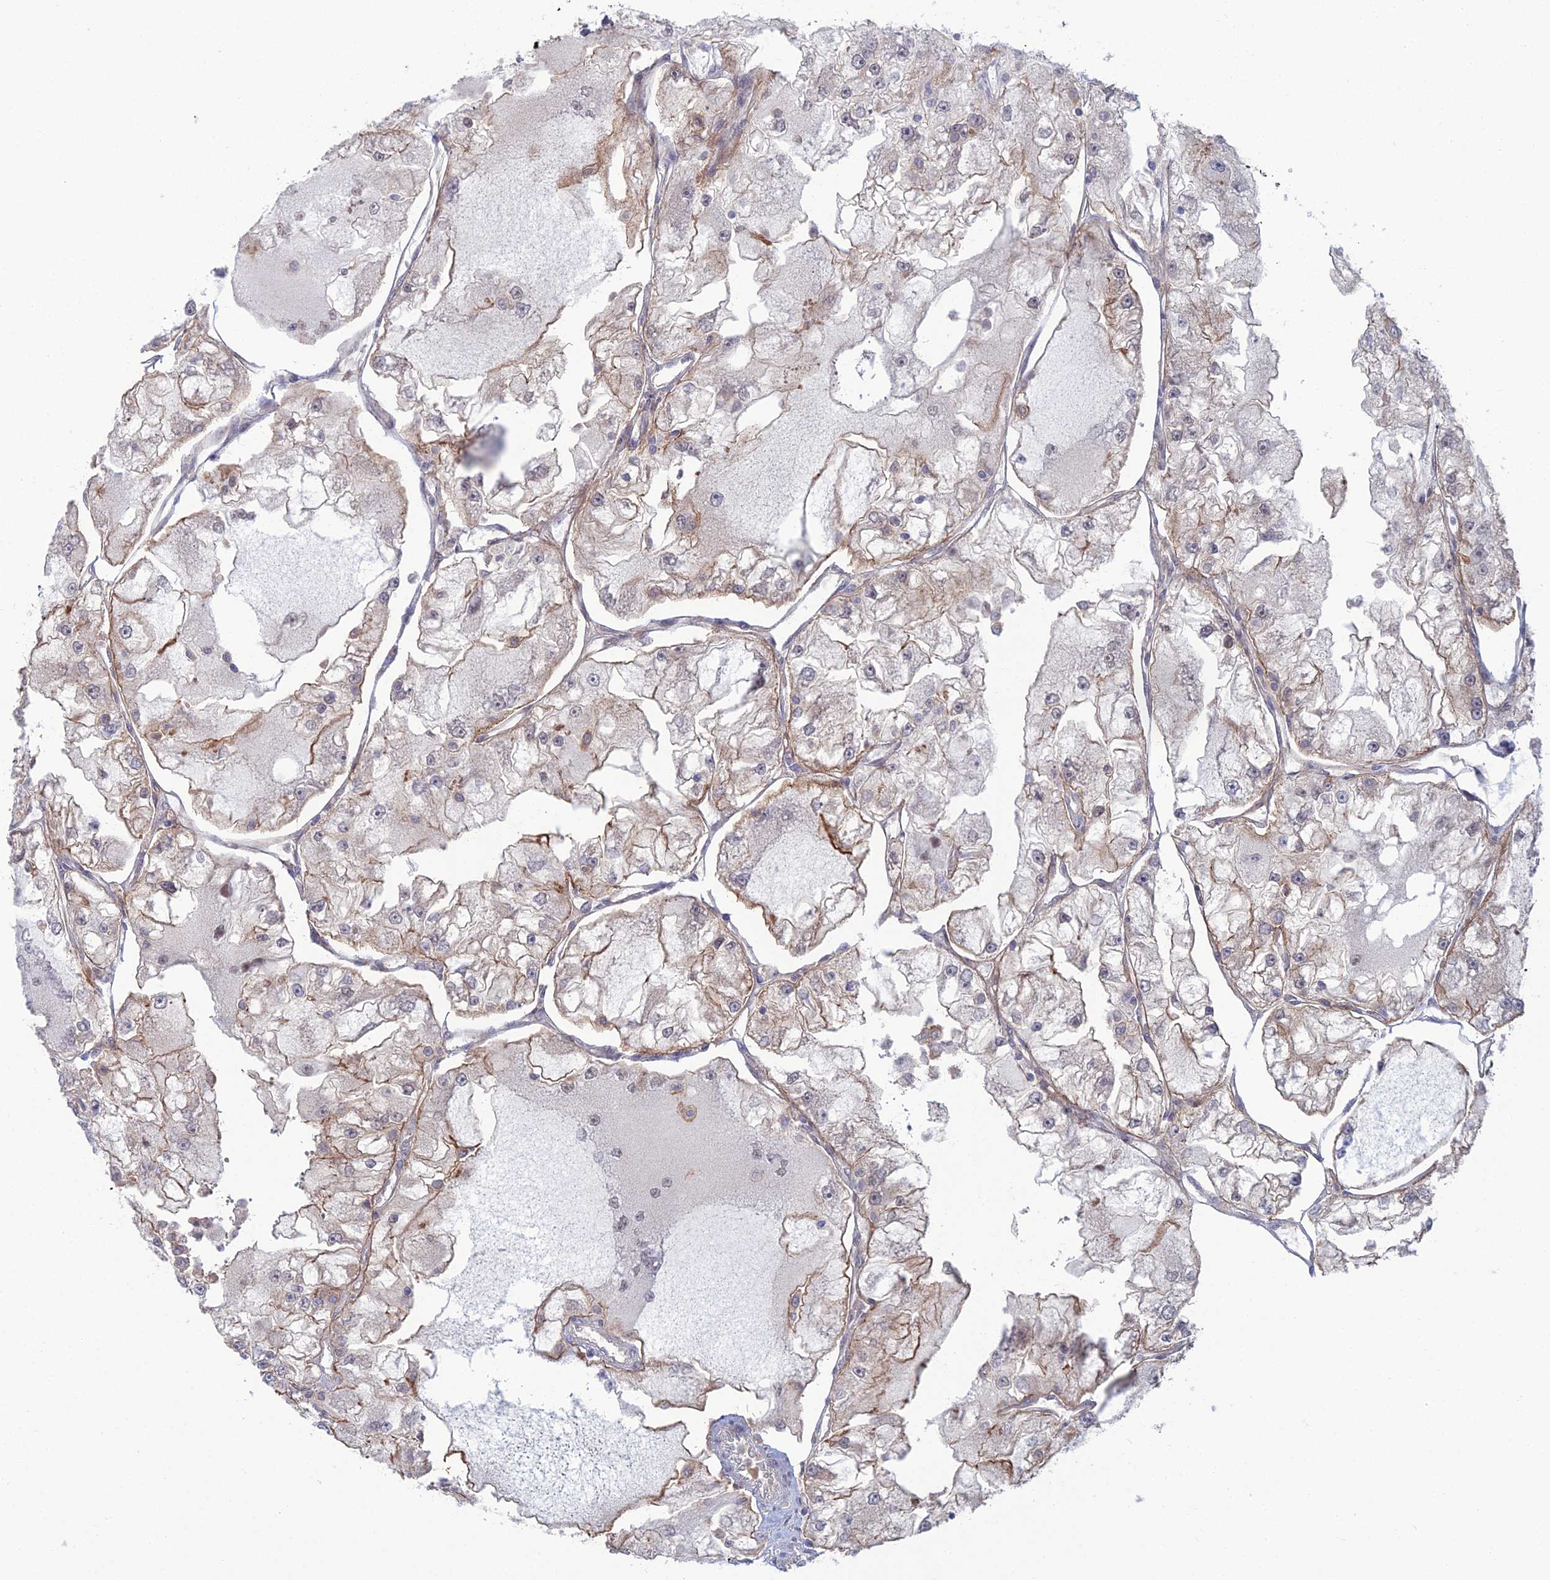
{"staining": {"intensity": "moderate", "quantity": "<25%", "location": "cytoplasmic/membranous"}, "tissue": "renal cancer", "cell_type": "Tumor cells", "image_type": "cancer", "snomed": [{"axis": "morphology", "description": "Adenocarcinoma, NOS"}, {"axis": "topography", "description": "Kidney"}], "caption": "Moderate cytoplasmic/membranous protein positivity is seen in approximately <25% of tumor cells in adenocarcinoma (renal). (Stains: DAB (3,3'-diaminobenzidine) in brown, nuclei in blue, Microscopy: brightfield microscopy at high magnification).", "gene": "ABHD1", "patient": {"sex": "female", "age": 72}}